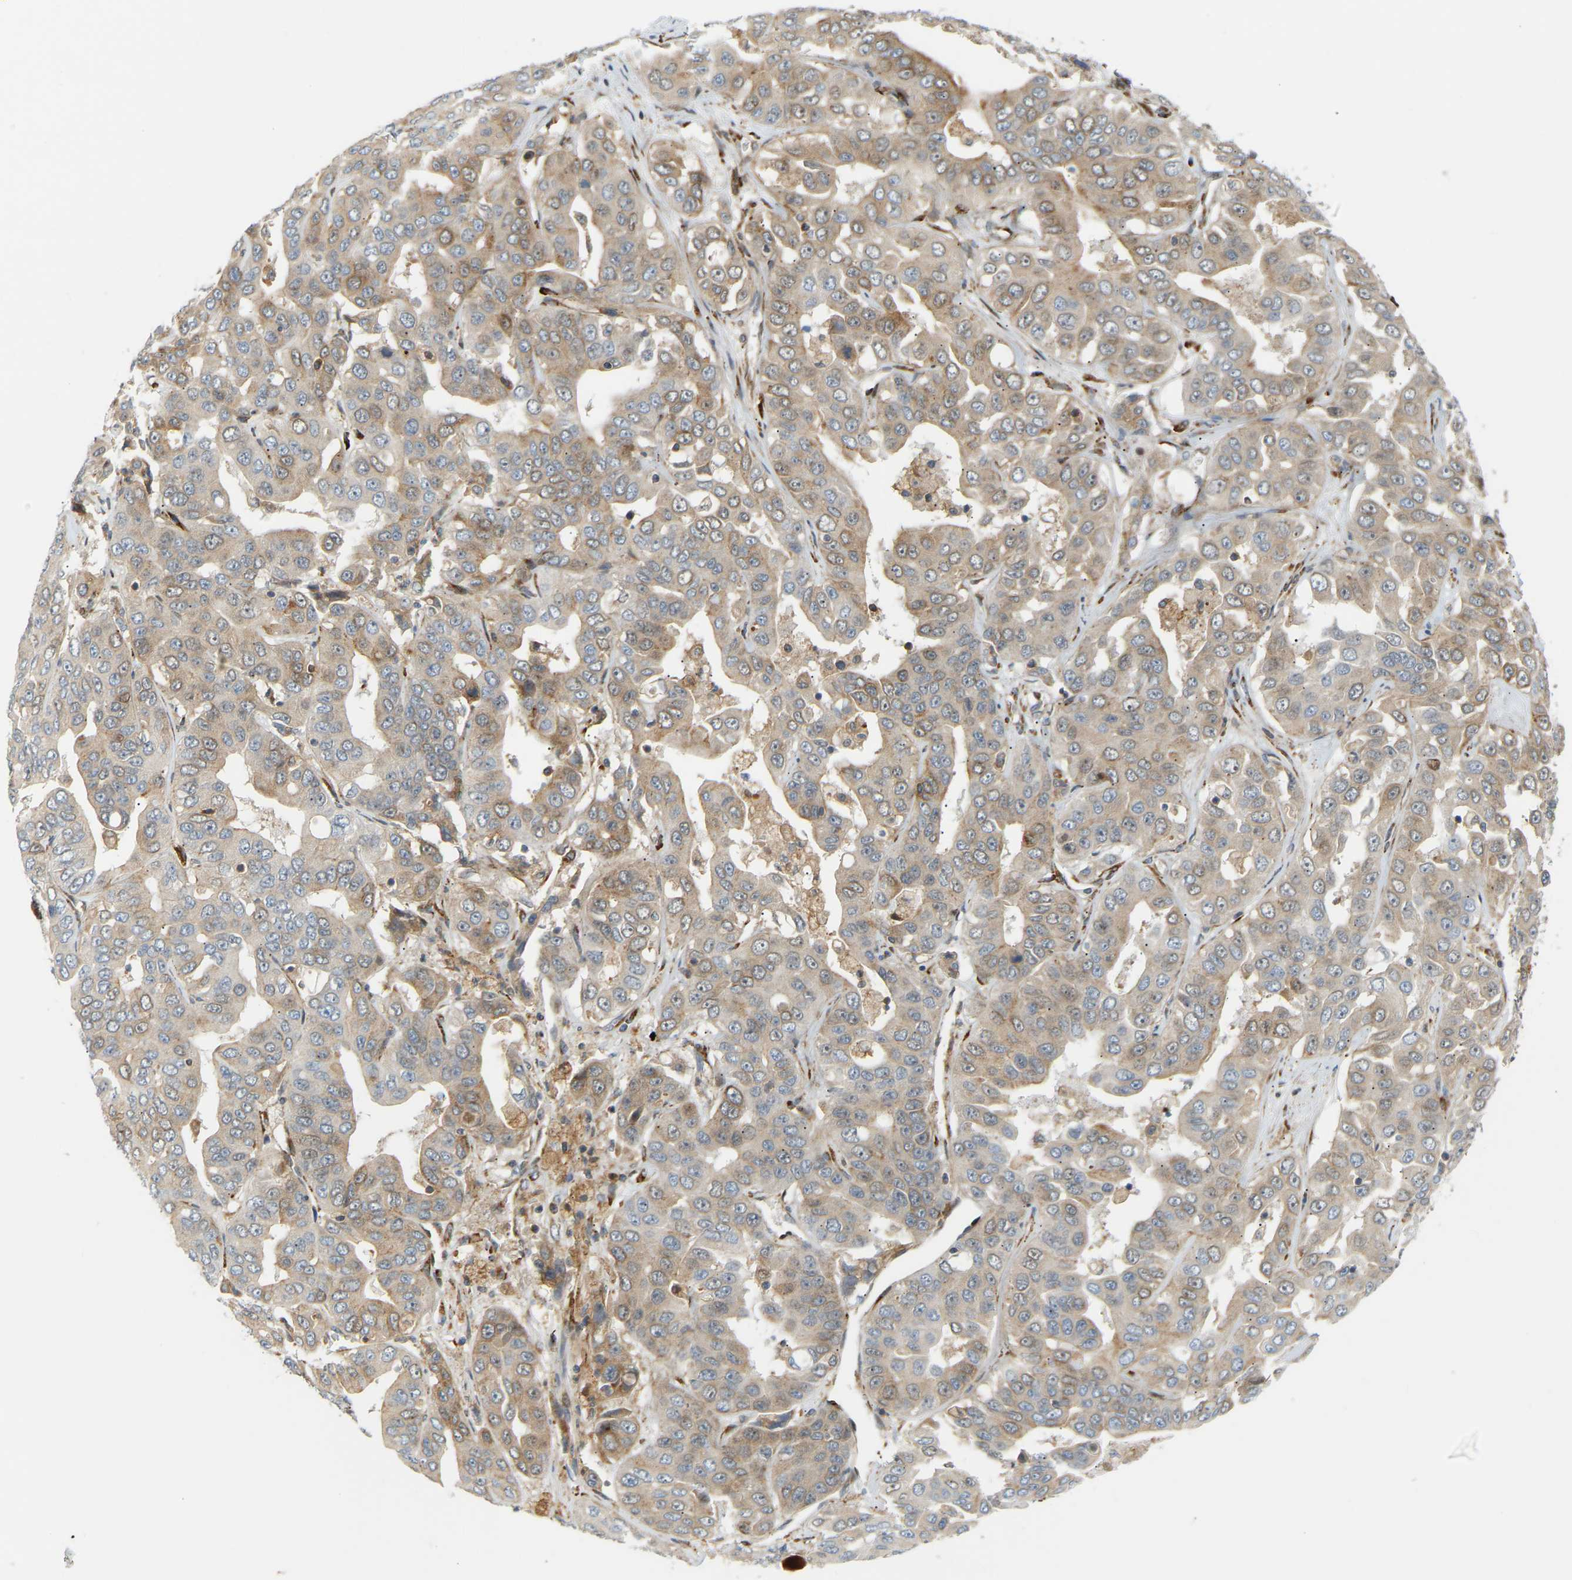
{"staining": {"intensity": "weak", "quantity": ">75%", "location": "cytoplasmic/membranous"}, "tissue": "liver cancer", "cell_type": "Tumor cells", "image_type": "cancer", "snomed": [{"axis": "morphology", "description": "Cholangiocarcinoma"}, {"axis": "topography", "description": "Liver"}], "caption": "Liver cholangiocarcinoma was stained to show a protein in brown. There is low levels of weak cytoplasmic/membranous expression in about >75% of tumor cells.", "gene": "PLCG2", "patient": {"sex": "female", "age": 52}}